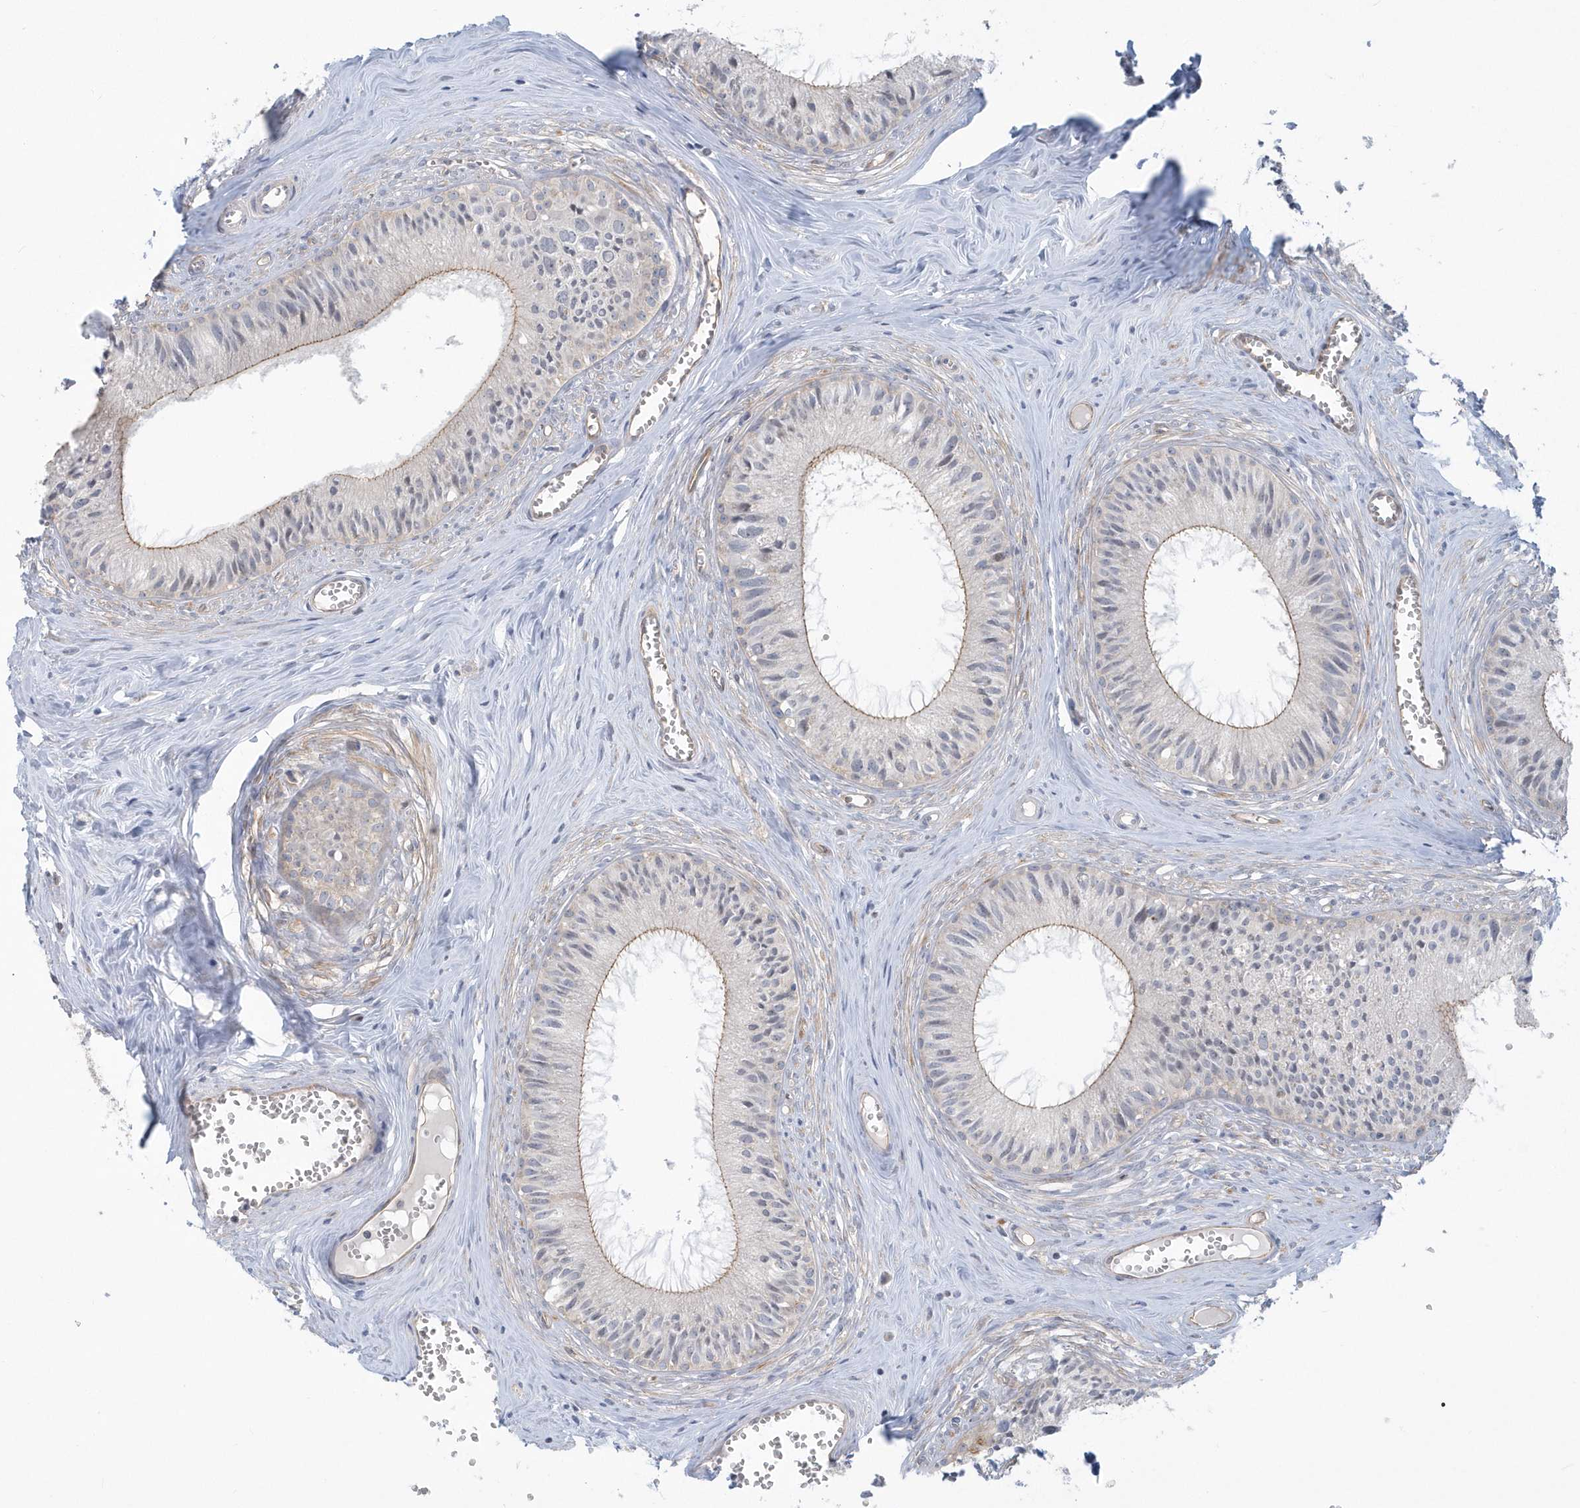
{"staining": {"intensity": "strong", "quantity": "<25%", "location": "cytoplasmic/membranous"}, "tissue": "epididymis", "cell_type": "Glandular cells", "image_type": "normal", "snomed": [{"axis": "morphology", "description": "Normal tissue, NOS"}, {"axis": "topography", "description": "Epididymis"}], "caption": "The micrograph shows staining of benign epididymis, revealing strong cytoplasmic/membranous protein positivity (brown color) within glandular cells. Nuclei are stained in blue.", "gene": "RAI14", "patient": {"sex": "male", "age": 36}}